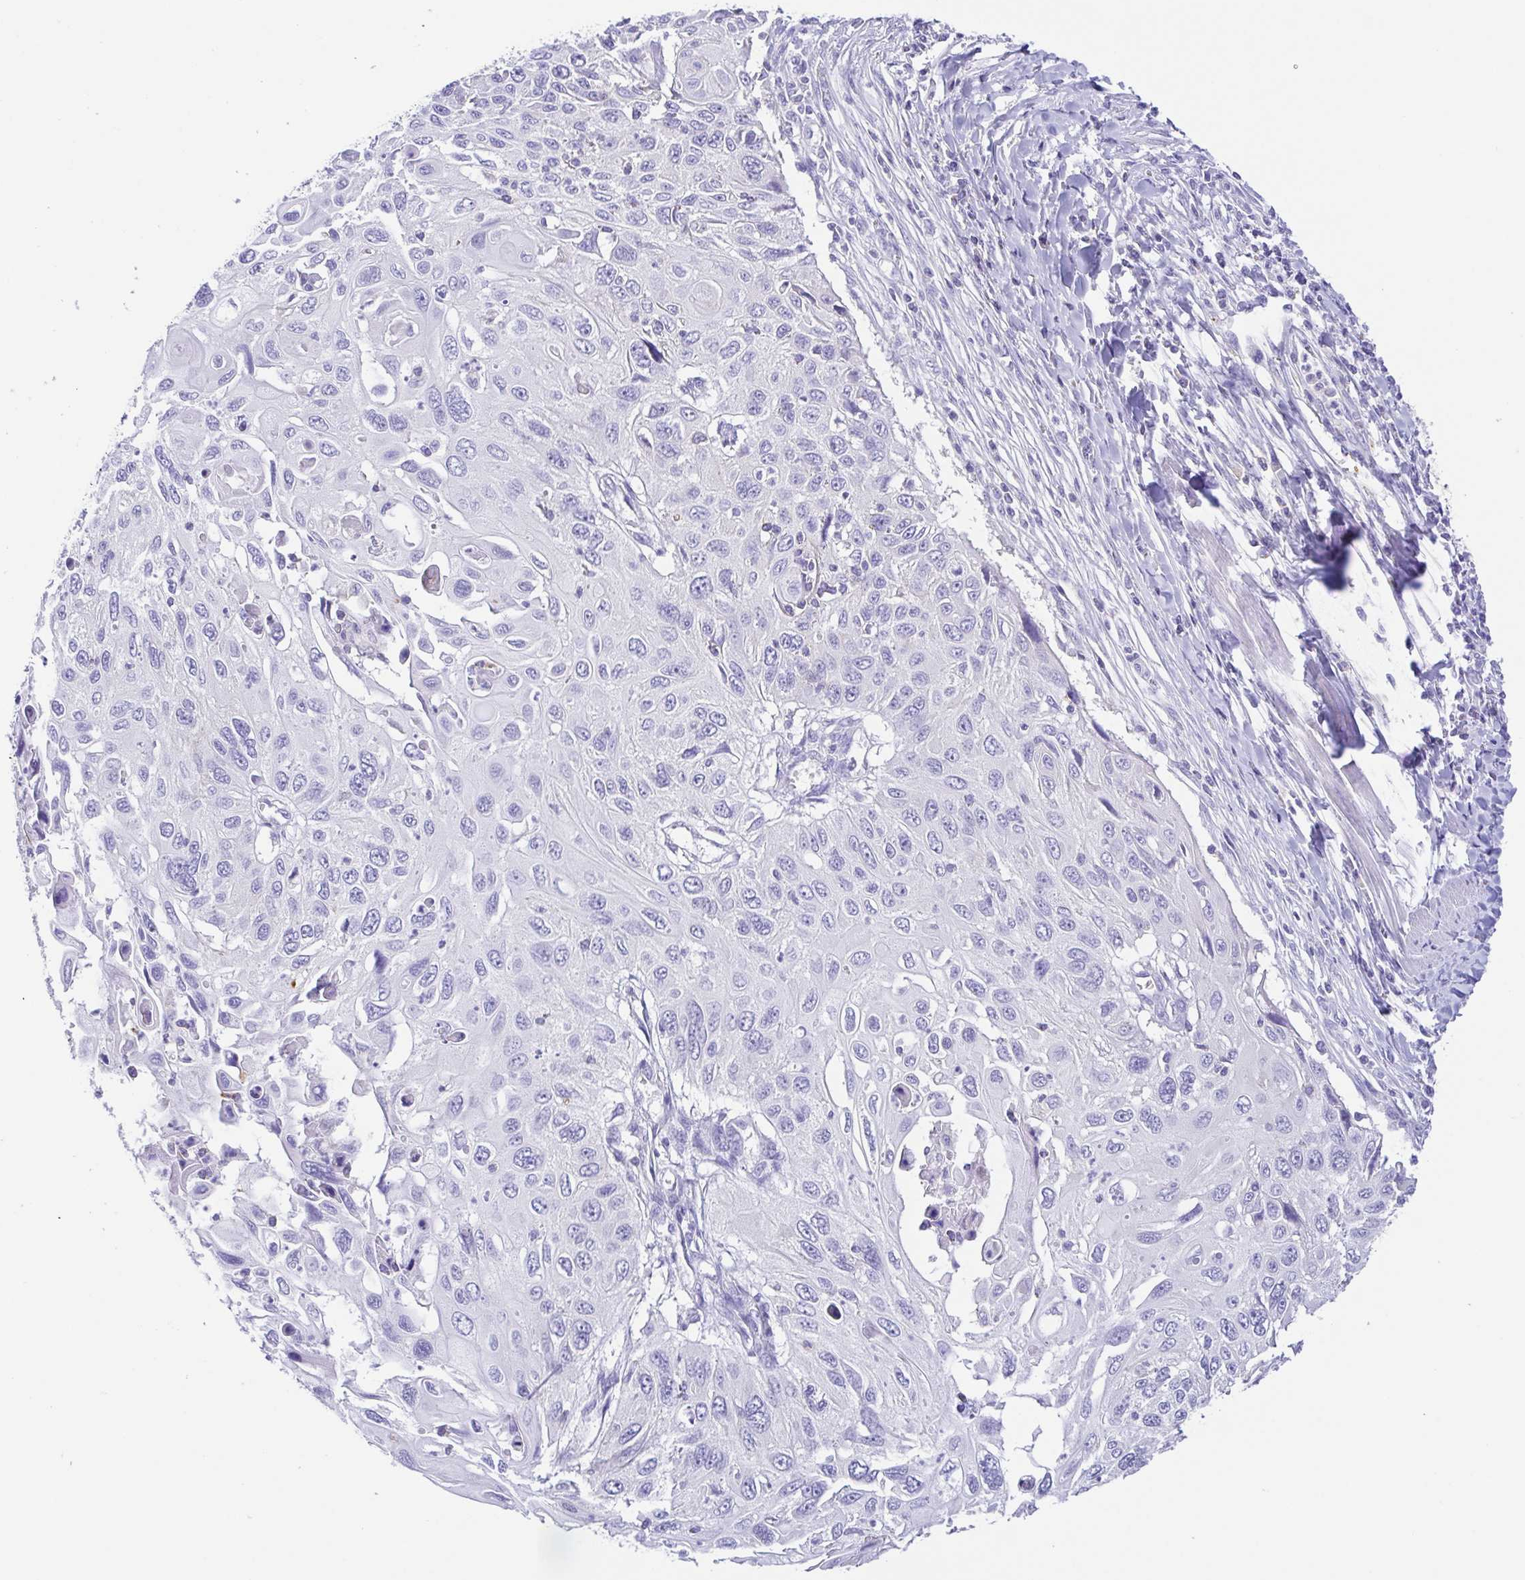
{"staining": {"intensity": "negative", "quantity": "none", "location": "none"}, "tissue": "cervical cancer", "cell_type": "Tumor cells", "image_type": "cancer", "snomed": [{"axis": "morphology", "description": "Squamous cell carcinoma, NOS"}, {"axis": "topography", "description": "Cervix"}], "caption": "Tumor cells are negative for brown protein staining in cervical cancer (squamous cell carcinoma).", "gene": "ARPP21", "patient": {"sex": "female", "age": 70}}